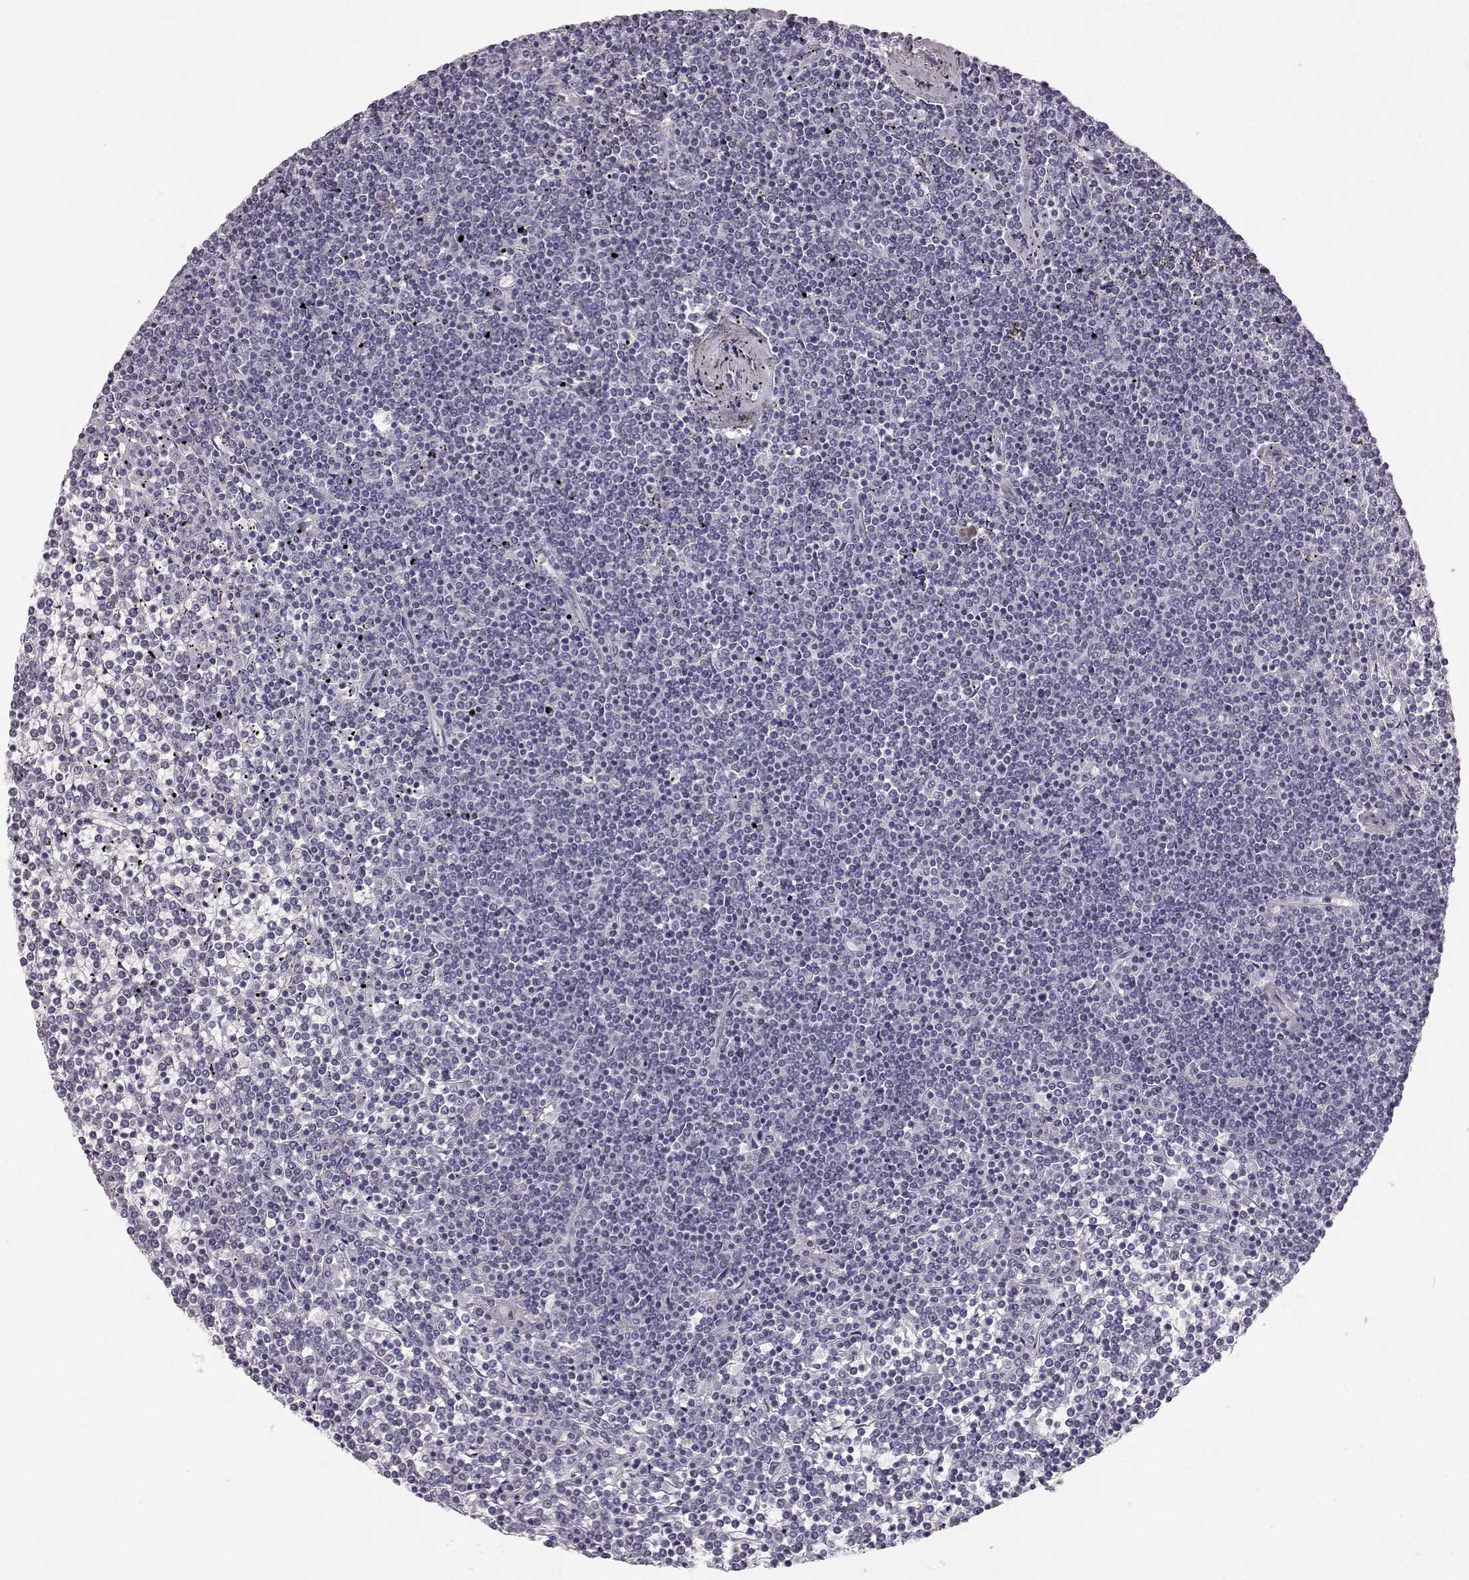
{"staining": {"intensity": "negative", "quantity": "none", "location": "none"}, "tissue": "lymphoma", "cell_type": "Tumor cells", "image_type": "cancer", "snomed": [{"axis": "morphology", "description": "Malignant lymphoma, non-Hodgkin's type, Low grade"}, {"axis": "topography", "description": "Spleen"}], "caption": "DAB immunohistochemical staining of human malignant lymphoma, non-Hodgkin's type (low-grade) exhibits no significant expression in tumor cells.", "gene": "KRT33A", "patient": {"sex": "female", "age": 19}}